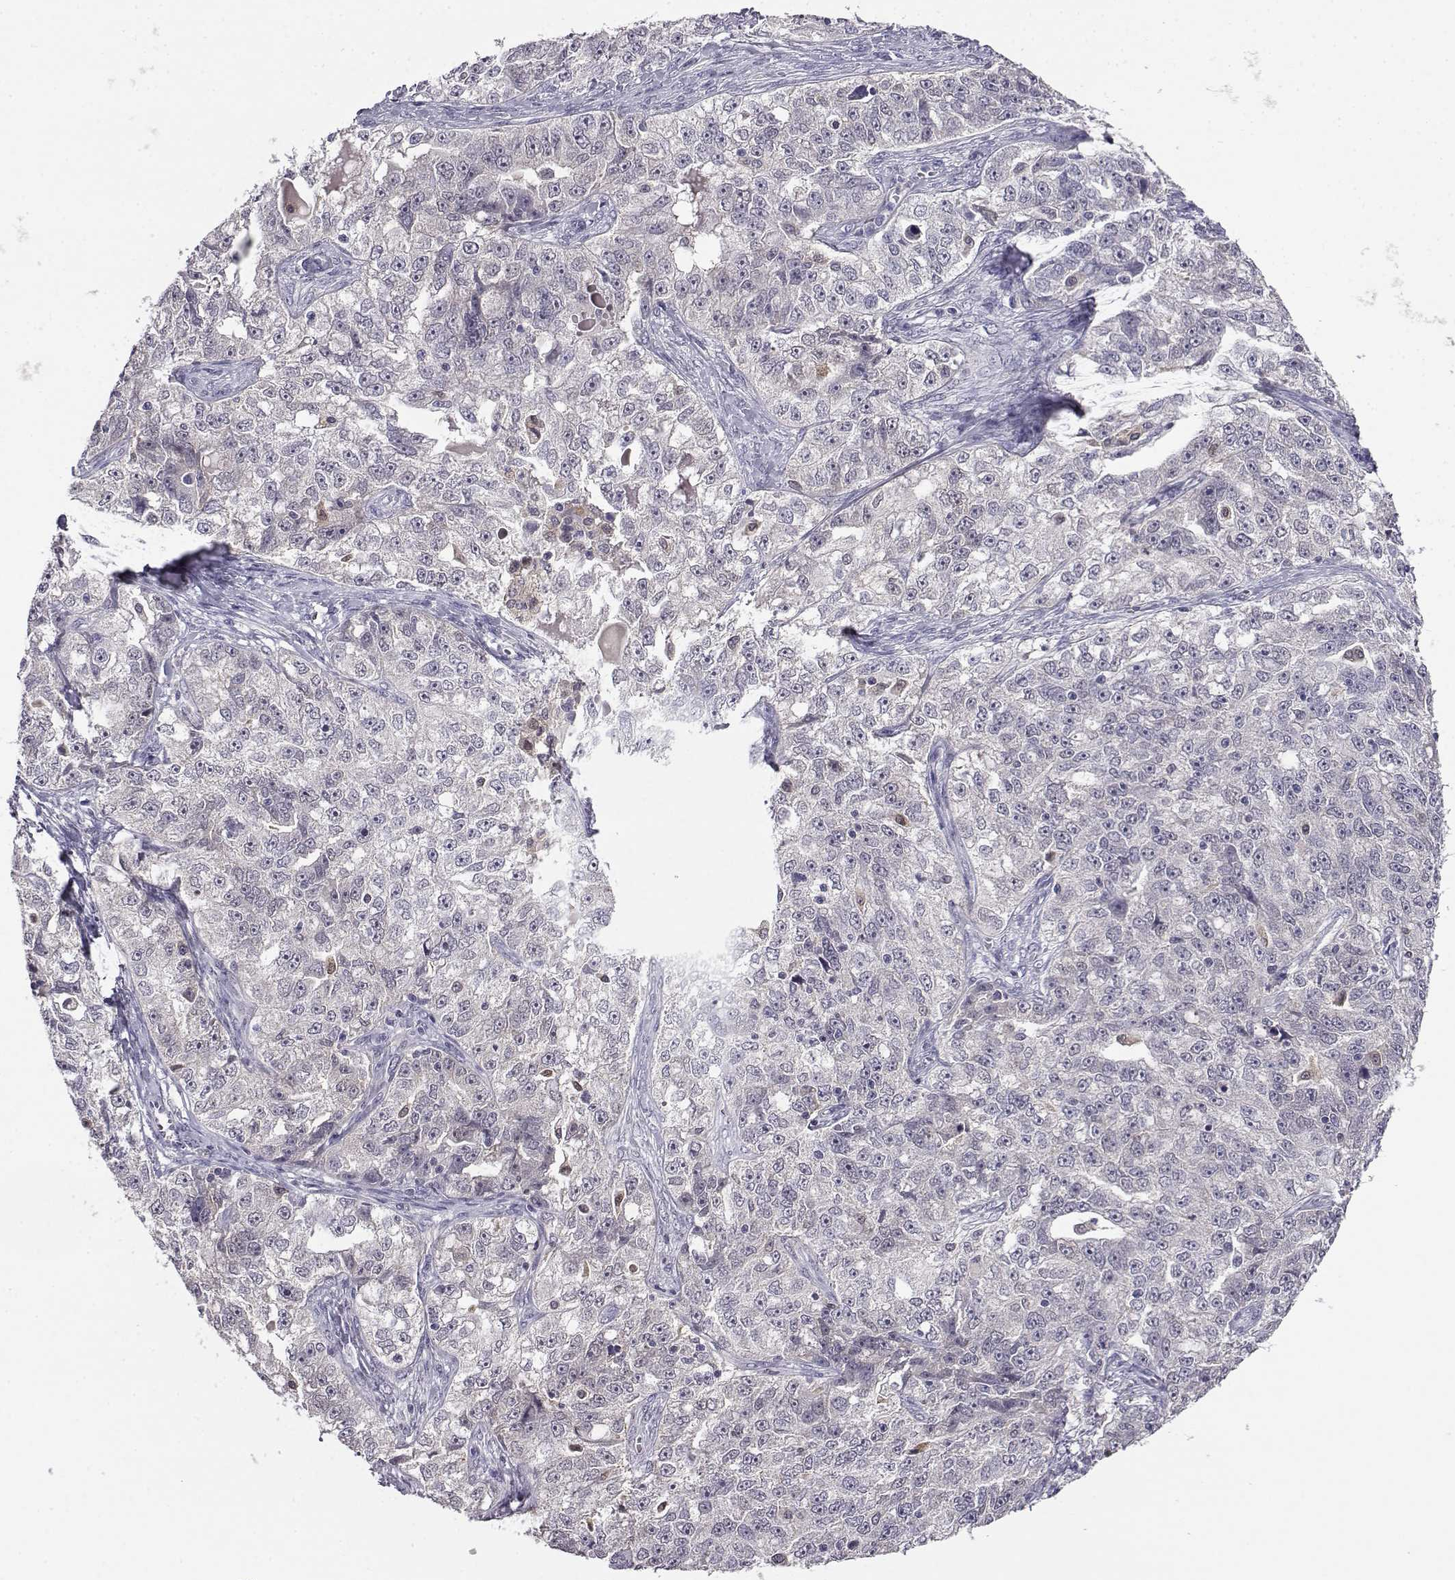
{"staining": {"intensity": "negative", "quantity": "none", "location": "none"}, "tissue": "ovarian cancer", "cell_type": "Tumor cells", "image_type": "cancer", "snomed": [{"axis": "morphology", "description": "Cystadenocarcinoma, serous, NOS"}, {"axis": "topography", "description": "Ovary"}], "caption": "An immunohistochemistry histopathology image of ovarian serous cystadenocarcinoma is shown. There is no staining in tumor cells of ovarian serous cystadenocarcinoma. (DAB (3,3'-diaminobenzidine) IHC with hematoxylin counter stain).", "gene": "AKR1B1", "patient": {"sex": "female", "age": 51}}